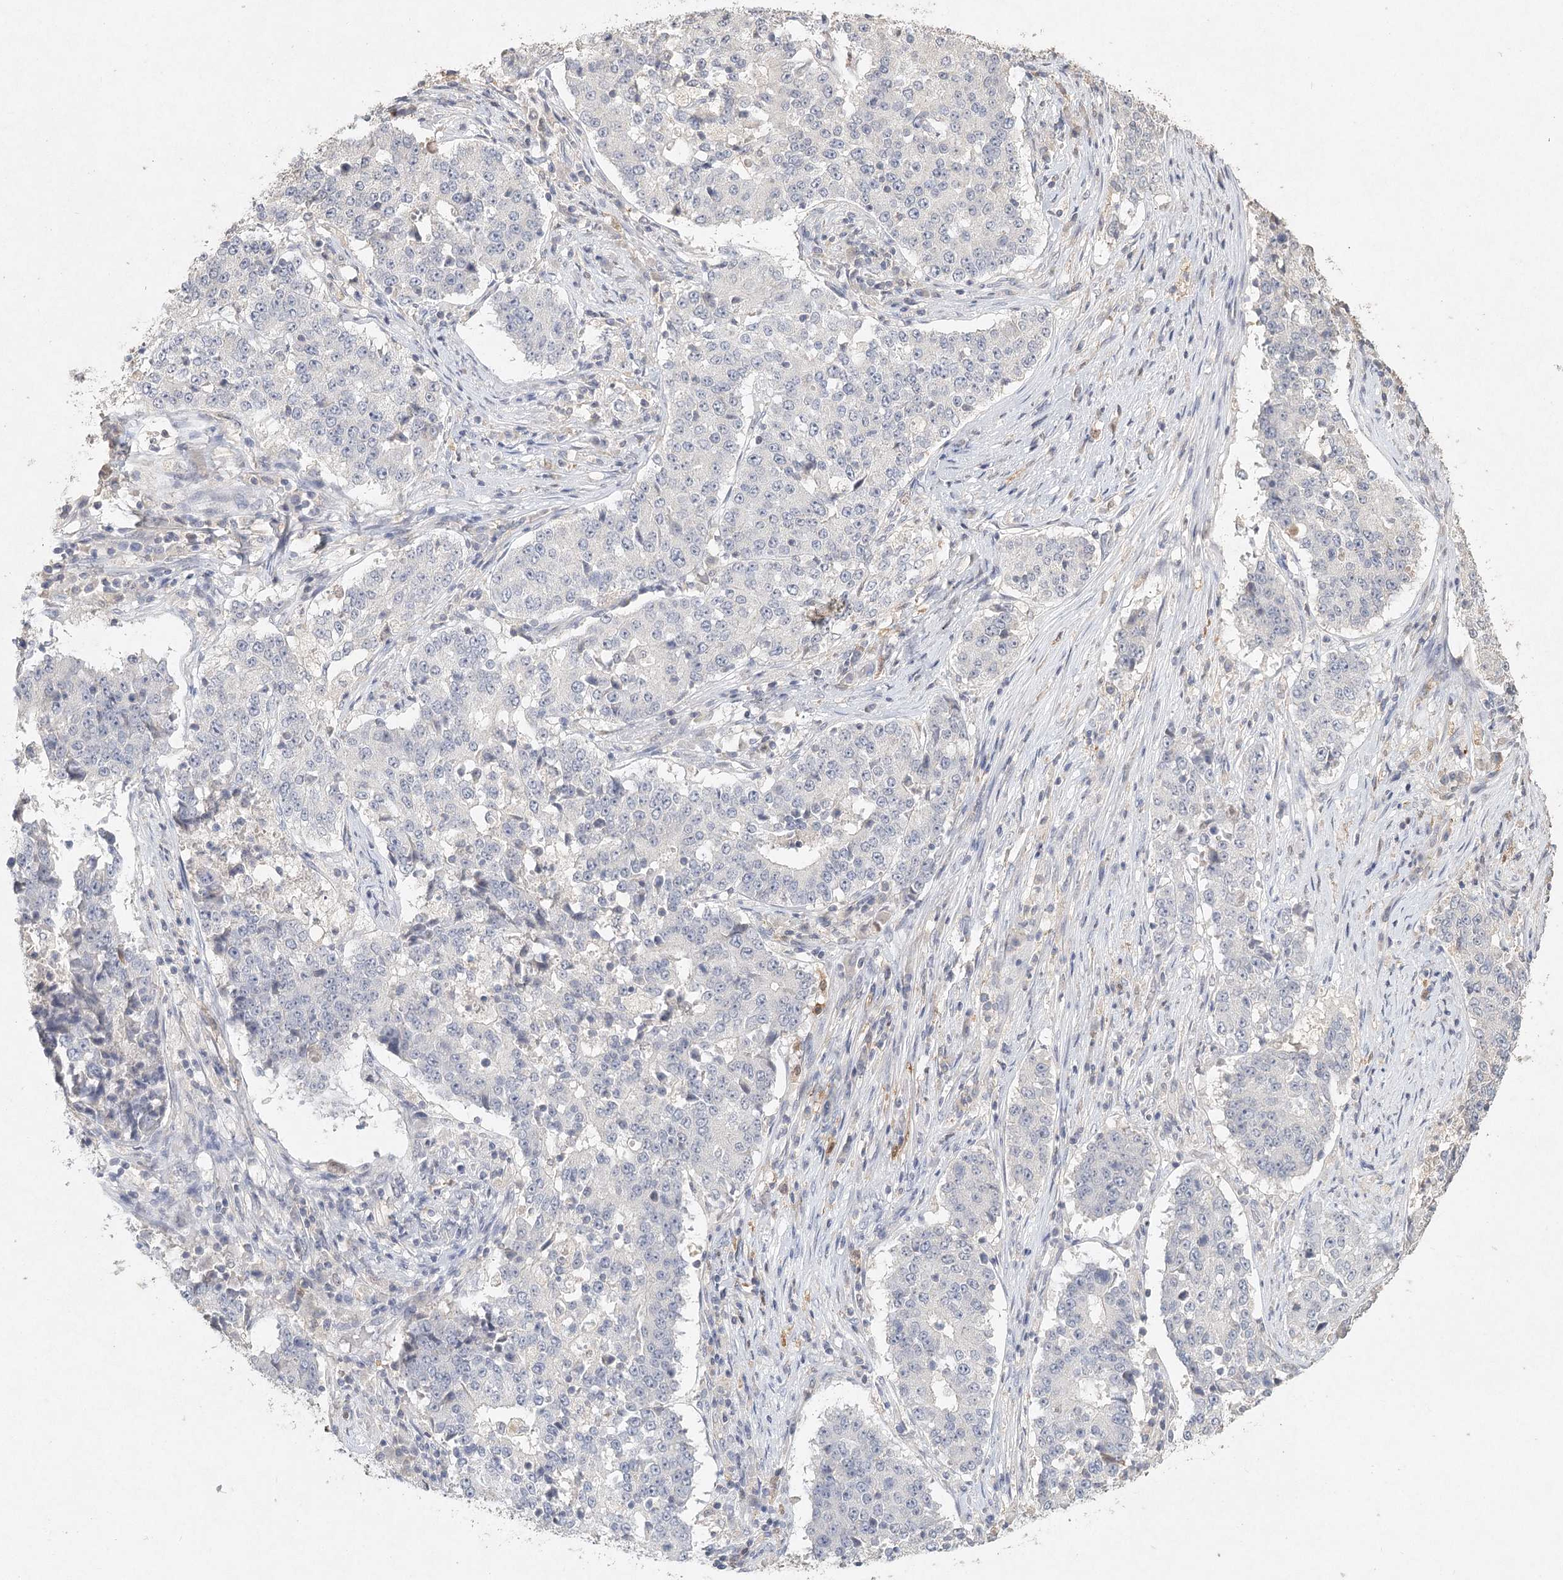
{"staining": {"intensity": "negative", "quantity": "none", "location": "none"}, "tissue": "stomach cancer", "cell_type": "Tumor cells", "image_type": "cancer", "snomed": [{"axis": "morphology", "description": "Adenocarcinoma, NOS"}, {"axis": "topography", "description": "Stomach"}], "caption": "An image of stomach adenocarcinoma stained for a protein reveals no brown staining in tumor cells.", "gene": "ARSI", "patient": {"sex": "male", "age": 59}}